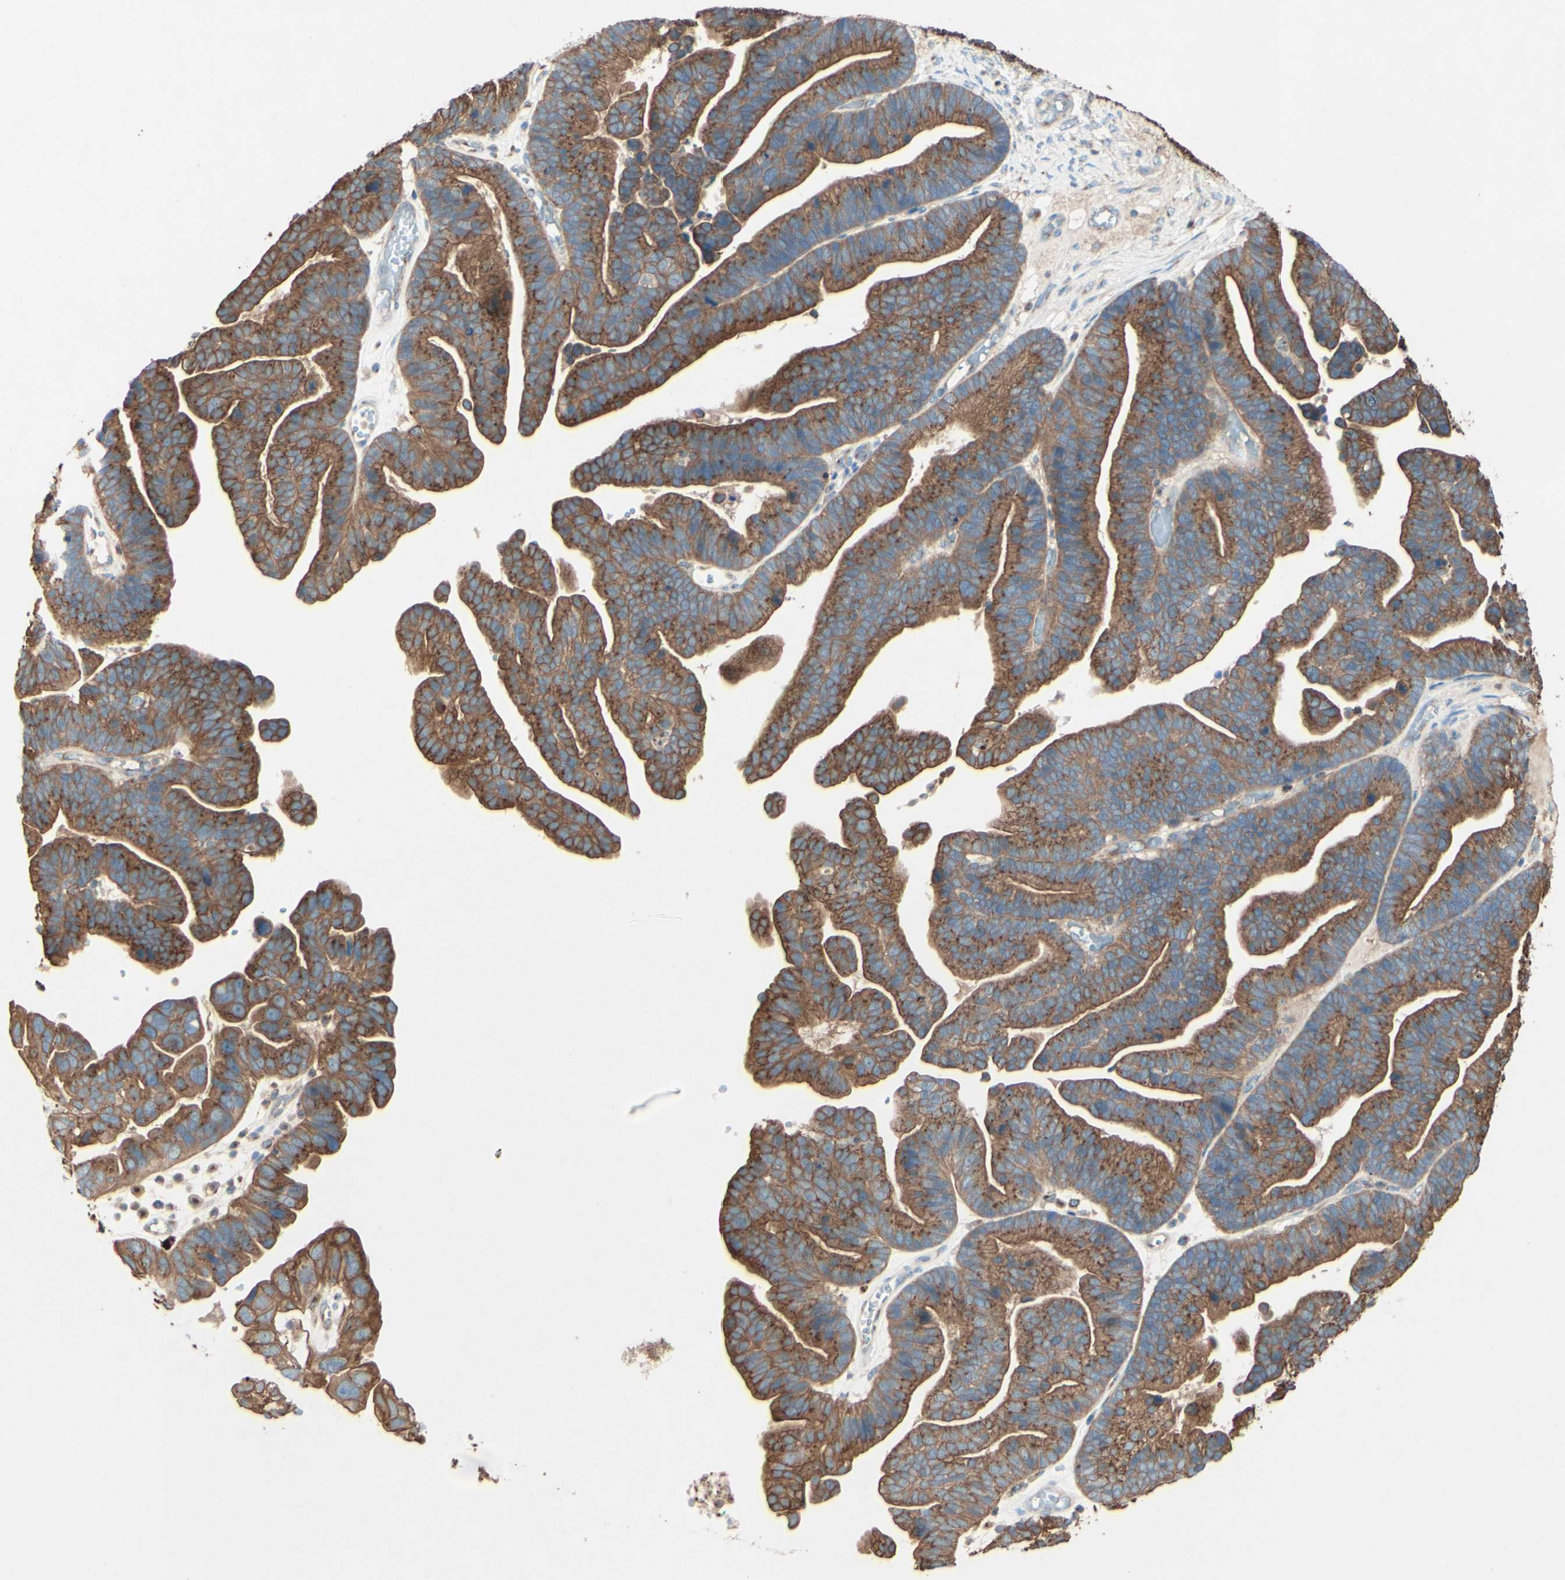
{"staining": {"intensity": "moderate", "quantity": ">75%", "location": "cytoplasmic/membranous"}, "tissue": "ovarian cancer", "cell_type": "Tumor cells", "image_type": "cancer", "snomed": [{"axis": "morphology", "description": "Cystadenocarcinoma, serous, NOS"}, {"axis": "topography", "description": "Ovary"}], "caption": "DAB immunohistochemical staining of human ovarian cancer (serous cystadenocarcinoma) shows moderate cytoplasmic/membranous protein expression in about >75% of tumor cells.", "gene": "MTM1", "patient": {"sex": "female", "age": 56}}